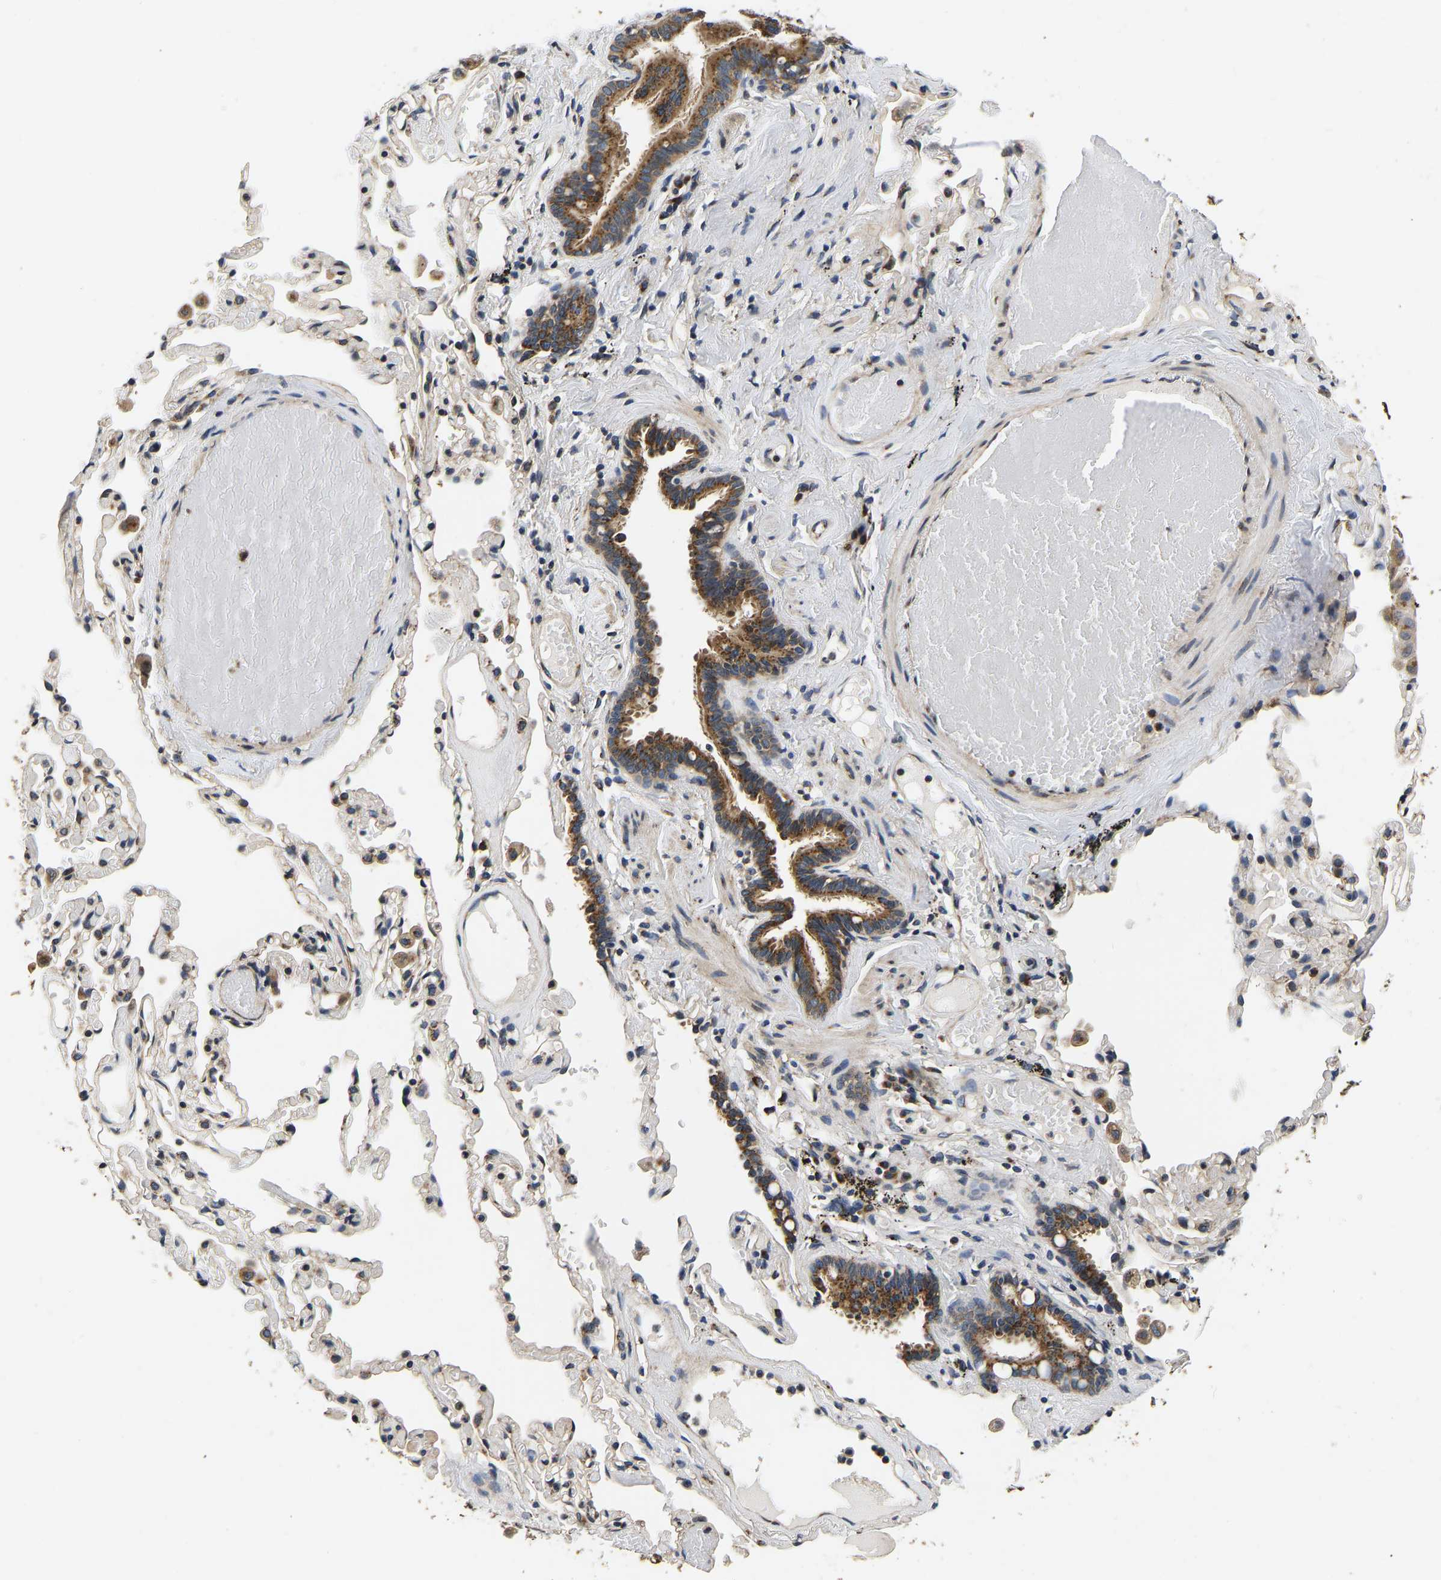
{"staining": {"intensity": "strong", "quantity": ">75%", "location": "cytoplasmic/membranous"}, "tissue": "bronchus", "cell_type": "Respiratory epithelial cells", "image_type": "normal", "snomed": [{"axis": "morphology", "description": "Normal tissue, NOS"}, {"axis": "morphology", "description": "Inflammation, NOS"}, {"axis": "topography", "description": "Cartilage tissue"}, {"axis": "topography", "description": "Lung"}], "caption": "Protein staining of normal bronchus shows strong cytoplasmic/membranous staining in about >75% of respiratory epithelial cells. (IHC, brightfield microscopy, high magnification).", "gene": "RABAC1", "patient": {"sex": "male", "age": 71}}